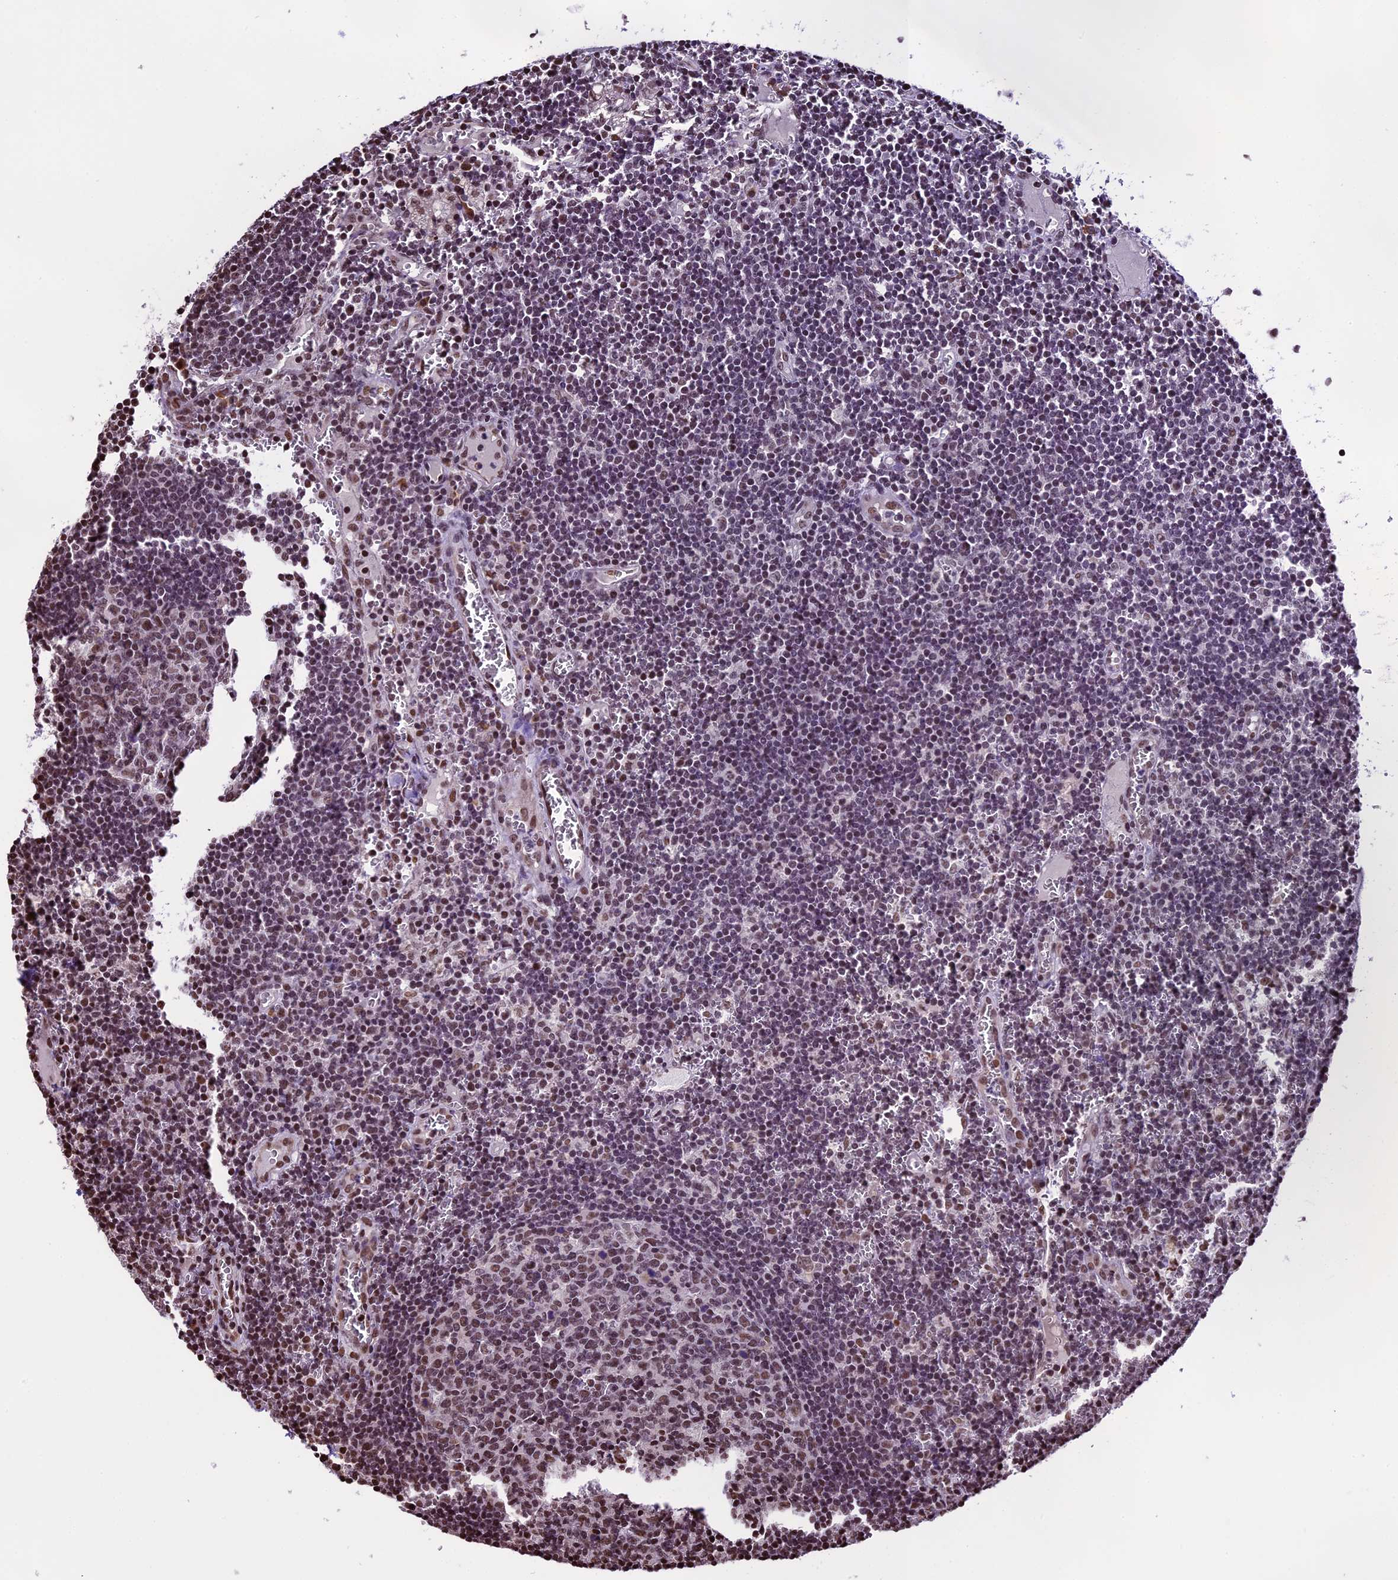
{"staining": {"intensity": "weak", "quantity": "25%-75%", "location": "nuclear"}, "tissue": "lymph node", "cell_type": "Germinal center cells", "image_type": "normal", "snomed": [{"axis": "morphology", "description": "Normal tissue, NOS"}, {"axis": "topography", "description": "Lymph node"}], "caption": "Protein staining displays weak nuclear expression in about 25%-75% of germinal center cells in benign lymph node.", "gene": "POLR3E", "patient": {"sex": "female", "age": 73}}